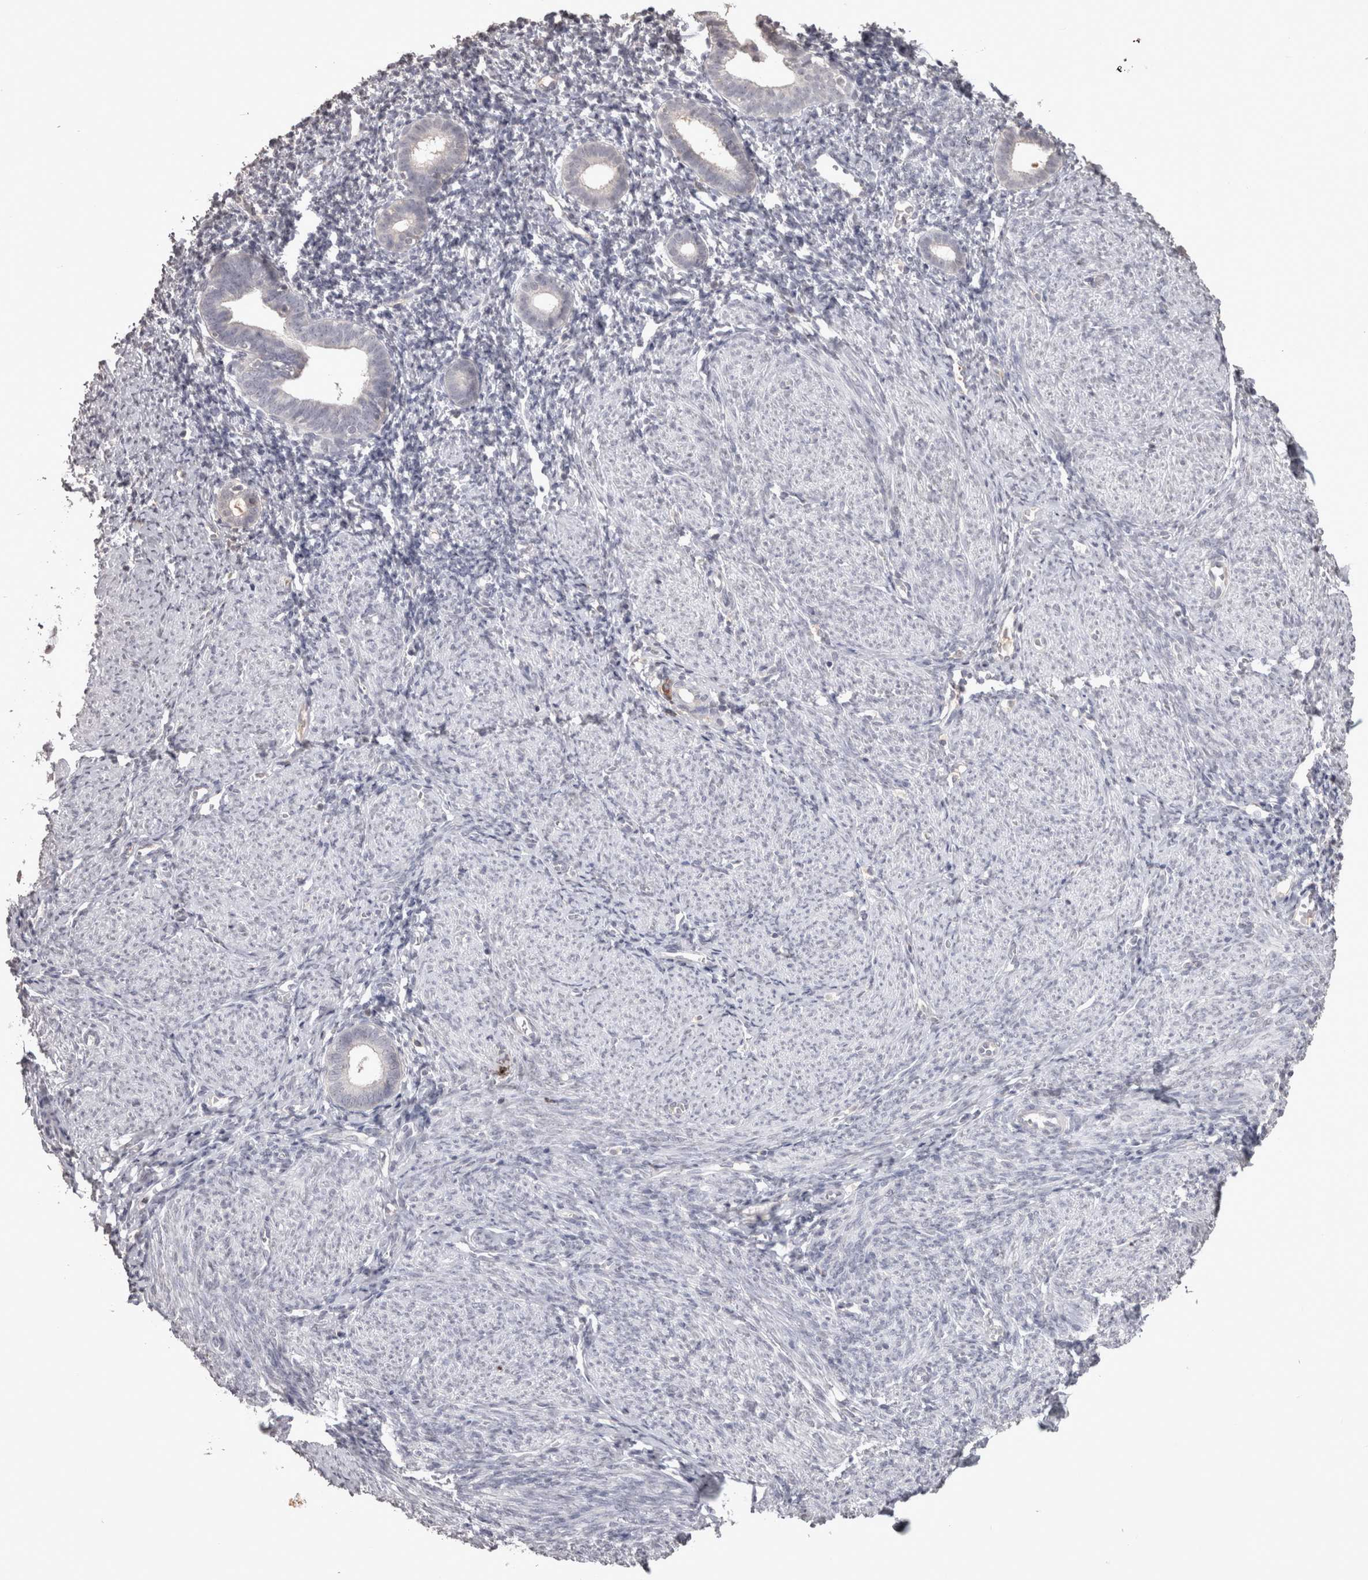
{"staining": {"intensity": "negative", "quantity": "none", "location": "none"}, "tissue": "endometrium", "cell_type": "Cells in endometrial stroma", "image_type": "normal", "snomed": [{"axis": "morphology", "description": "Normal tissue, NOS"}, {"axis": "morphology", "description": "Adenocarcinoma, NOS"}, {"axis": "topography", "description": "Endometrium"}], "caption": "An immunohistochemistry (IHC) histopathology image of benign endometrium is shown. There is no staining in cells in endometrial stroma of endometrium. Brightfield microscopy of immunohistochemistry (IHC) stained with DAB (3,3'-diaminobenzidine) (brown) and hematoxylin (blue), captured at high magnification.", "gene": "LAX1", "patient": {"sex": "female", "age": 57}}